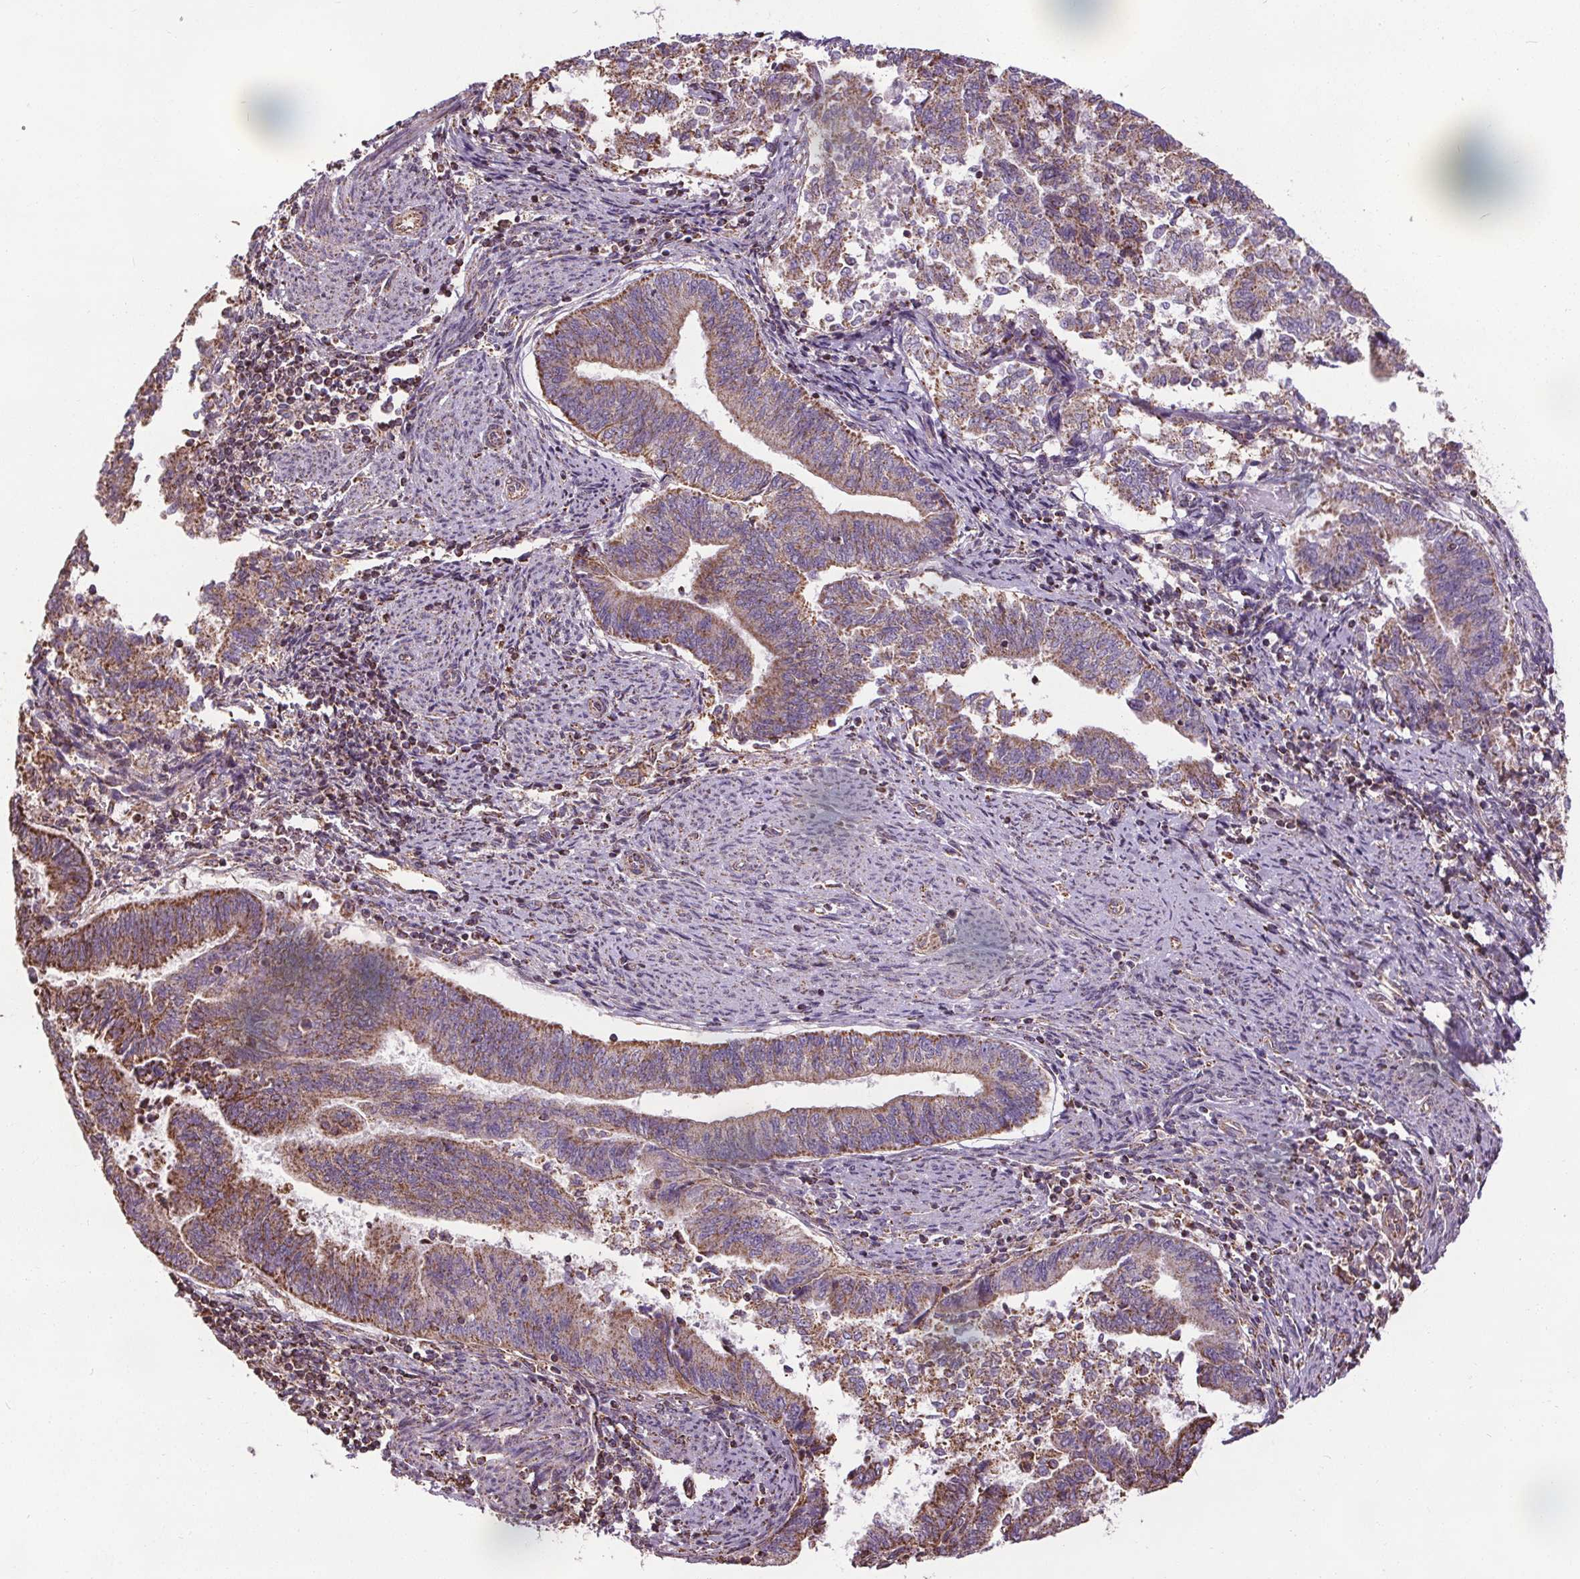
{"staining": {"intensity": "moderate", "quantity": ">75%", "location": "cytoplasmic/membranous"}, "tissue": "endometrial cancer", "cell_type": "Tumor cells", "image_type": "cancer", "snomed": [{"axis": "morphology", "description": "Adenocarcinoma, NOS"}, {"axis": "topography", "description": "Endometrium"}], "caption": "The histopathology image shows a brown stain indicating the presence of a protein in the cytoplasmic/membranous of tumor cells in endometrial cancer.", "gene": "ZNF548", "patient": {"sex": "female", "age": 65}}